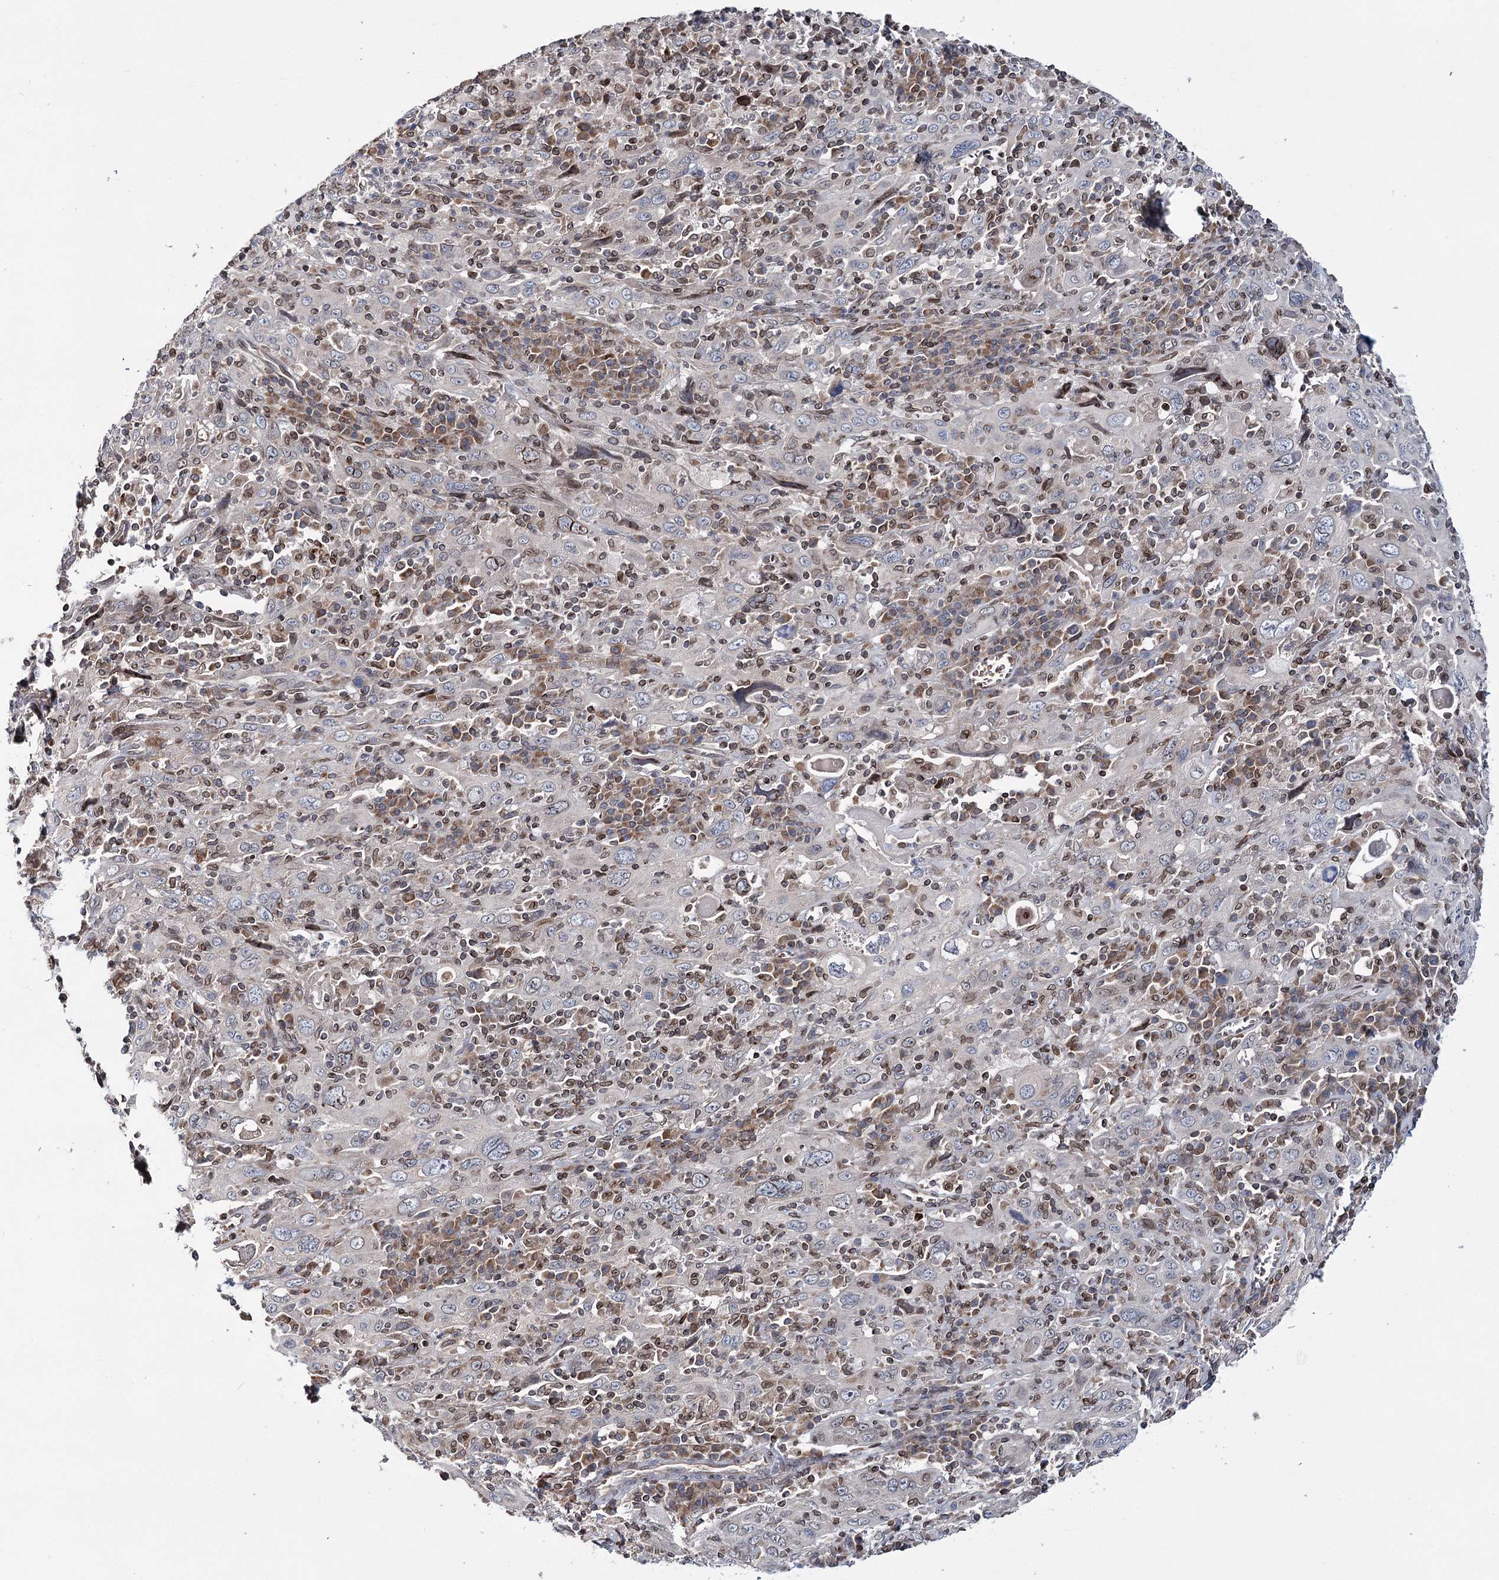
{"staining": {"intensity": "negative", "quantity": "none", "location": "none"}, "tissue": "cervical cancer", "cell_type": "Tumor cells", "image_type": "cancer", "snomed": [{"axis": "morphology", "description": "Squamous cell carcinoma, NOS"}, {"axis": "topography", "description": "Cervix"}], "caption": "IHC histopathology image of neoplastic tissue: cervical cancer (squamous cell carcinoma) stained with DAB (3,3'-diaminobenzidine) reveals no significant protein staining in tumor cells. (DAB IHC visualized using brightfield microscopy, high magnification).", "gene": "CFAP46", "patient": {"sex": "female", "age": 46}}